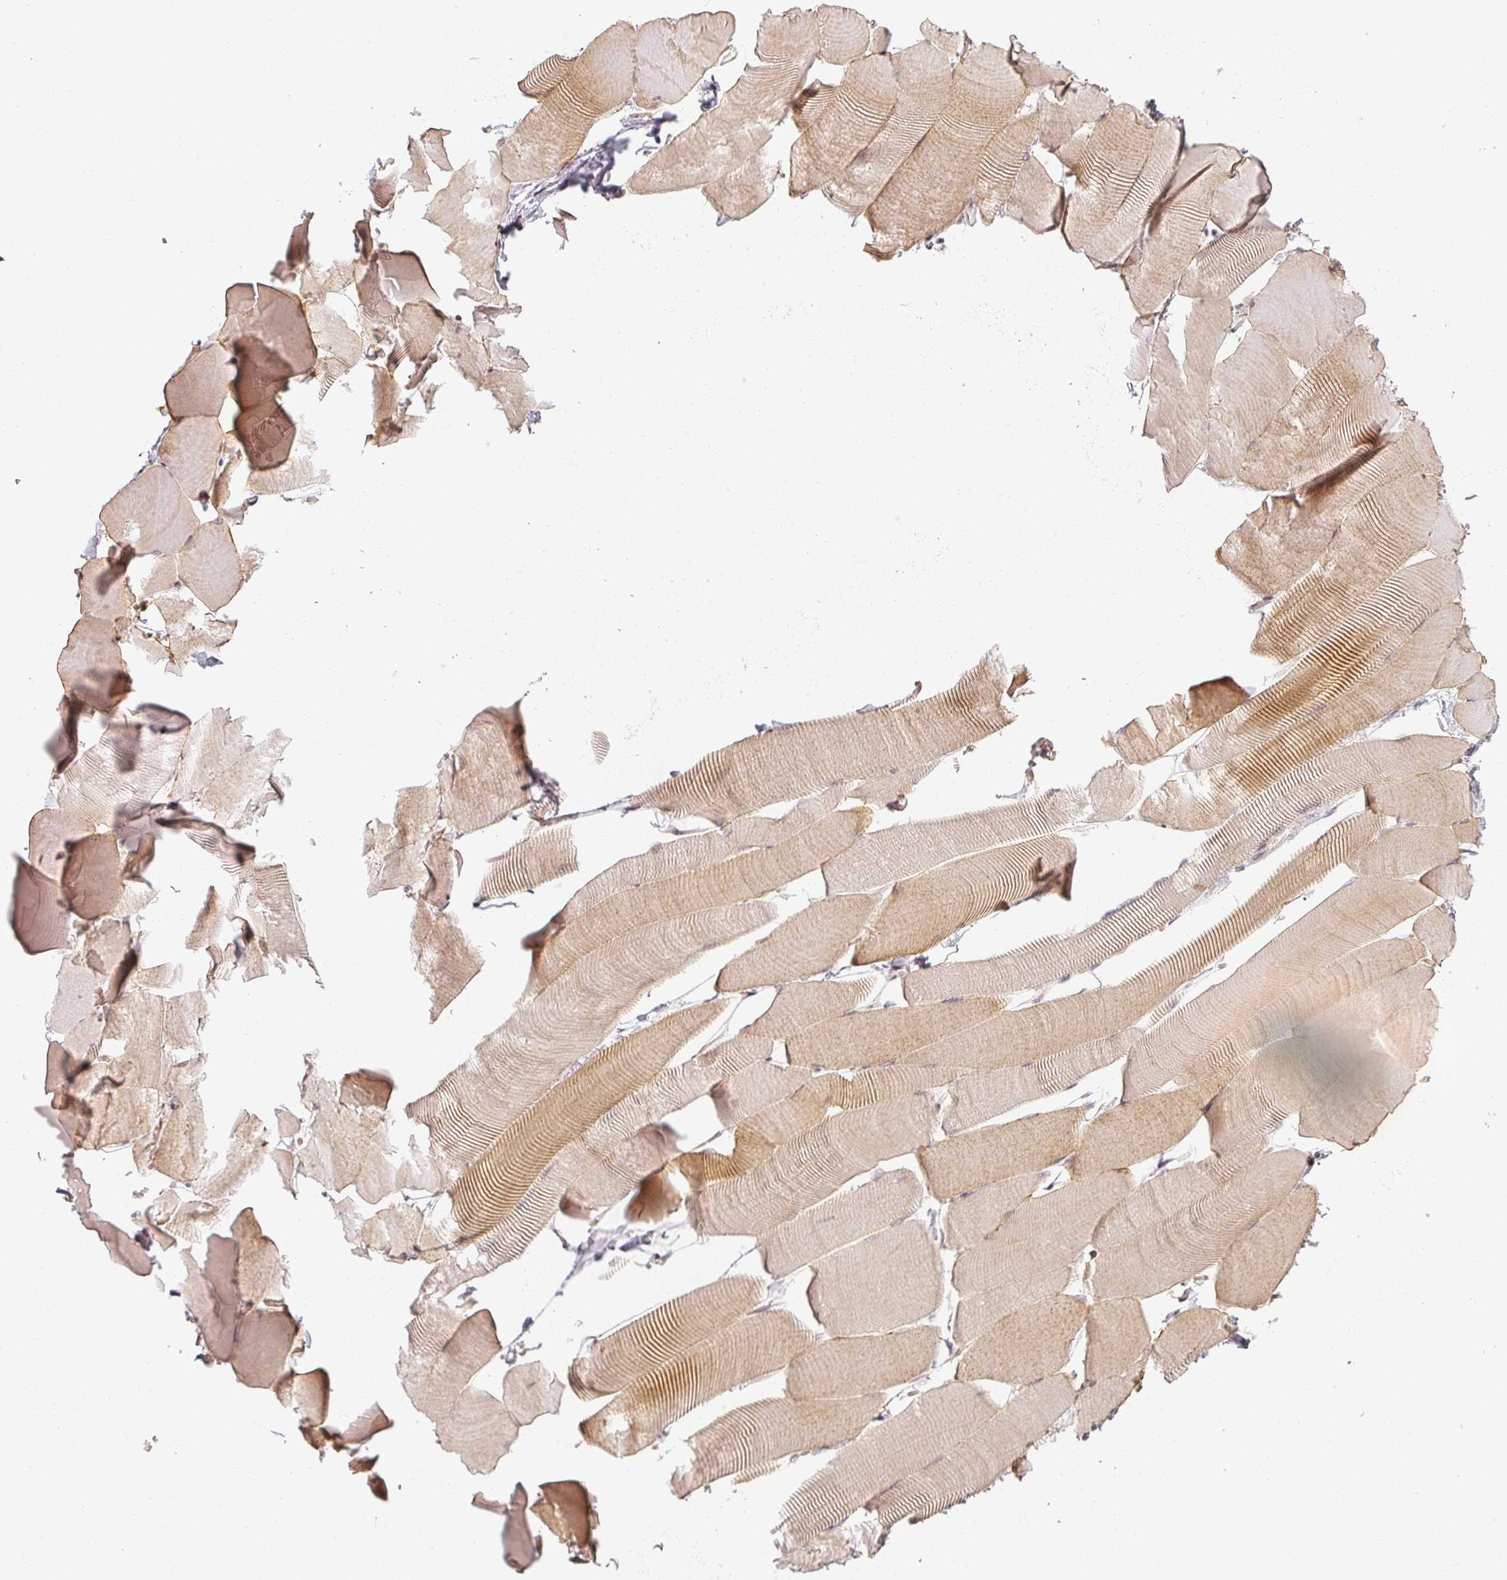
{"staining": {"intensity": "moderate", "quantity": ">75%", "location": "cytoplasmic/membranous"}, "tissue": "skeletal muscle", "cell_type": "Myocytes", "image_type": "normal", "snomed": [{"axis": "morphology", "description": "Normal tissue, NOS"}, {"axis": "topography", "description": "Skeletal muscle"}], "caption": "DAB immunohistochemical staining of benign skeletal muscle demonstrates moderate cytoplasmic/membranous protein positivity in approximately >75% of myocytes.", "gene": "MED19", "patient": {"sex": "male", "age": 25}}